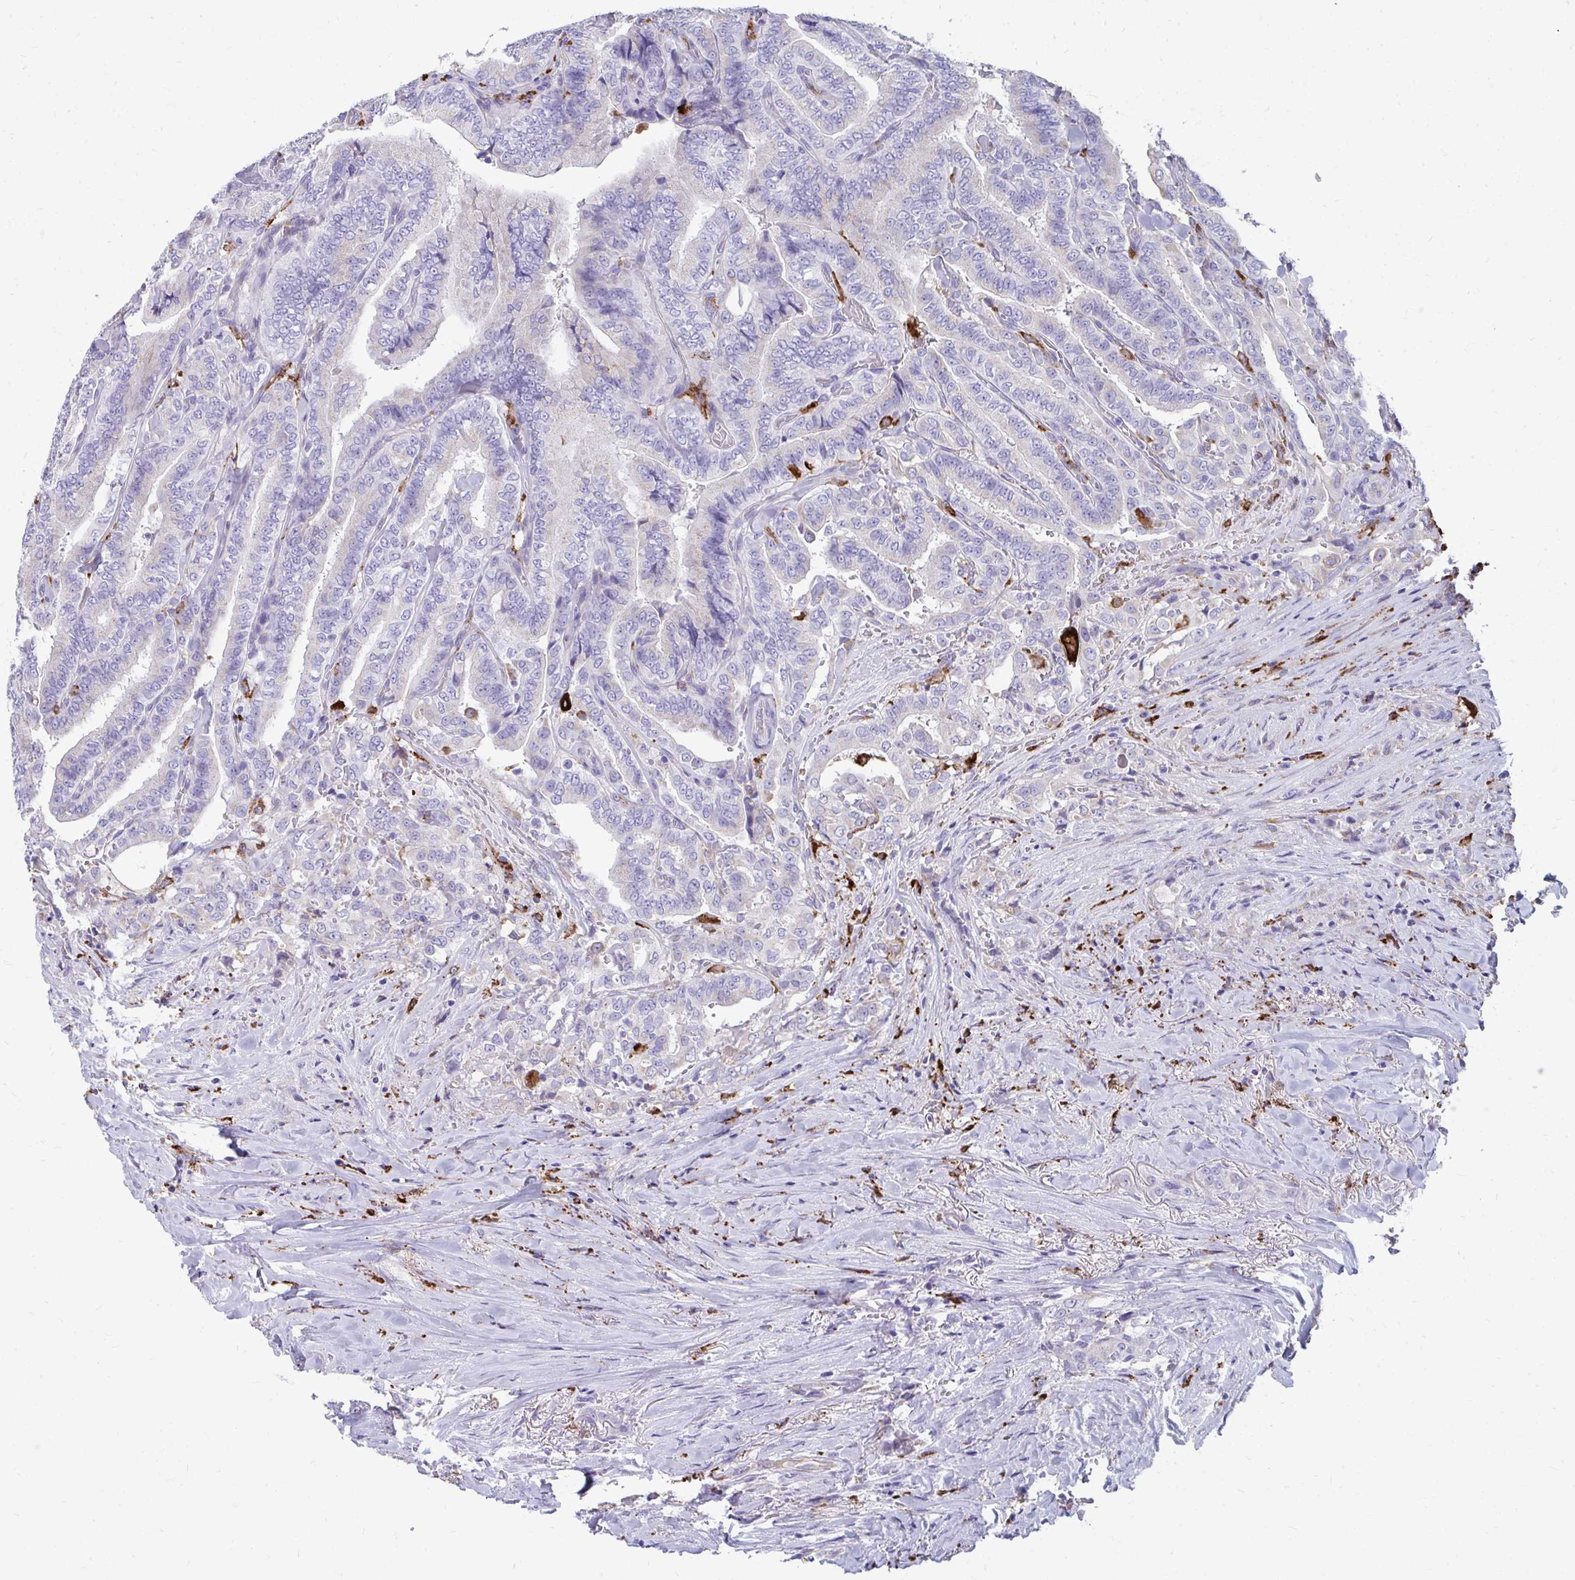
{"staining": {"intensity": "negative", "quantity": "none", "location": "none"}, "tissue": "thyroid cancer", "cell_type": "Tumor cells", "image_type": "cancer", "snomed": [{"axis": "morphology", "description": "Papillary adenocarcinoma, NOS"}, {"axis": "topography", "description": "Thyroid gland"}], "caption": "The immunohistochemistry (IHC) photomicrograph has no significant staining in tumor cells of thyroid papillary adenocarcinoma tissue. Nuclei are stained in blue.", "gene": "CD163", "patient": {"sex": "male", "age": 61}}